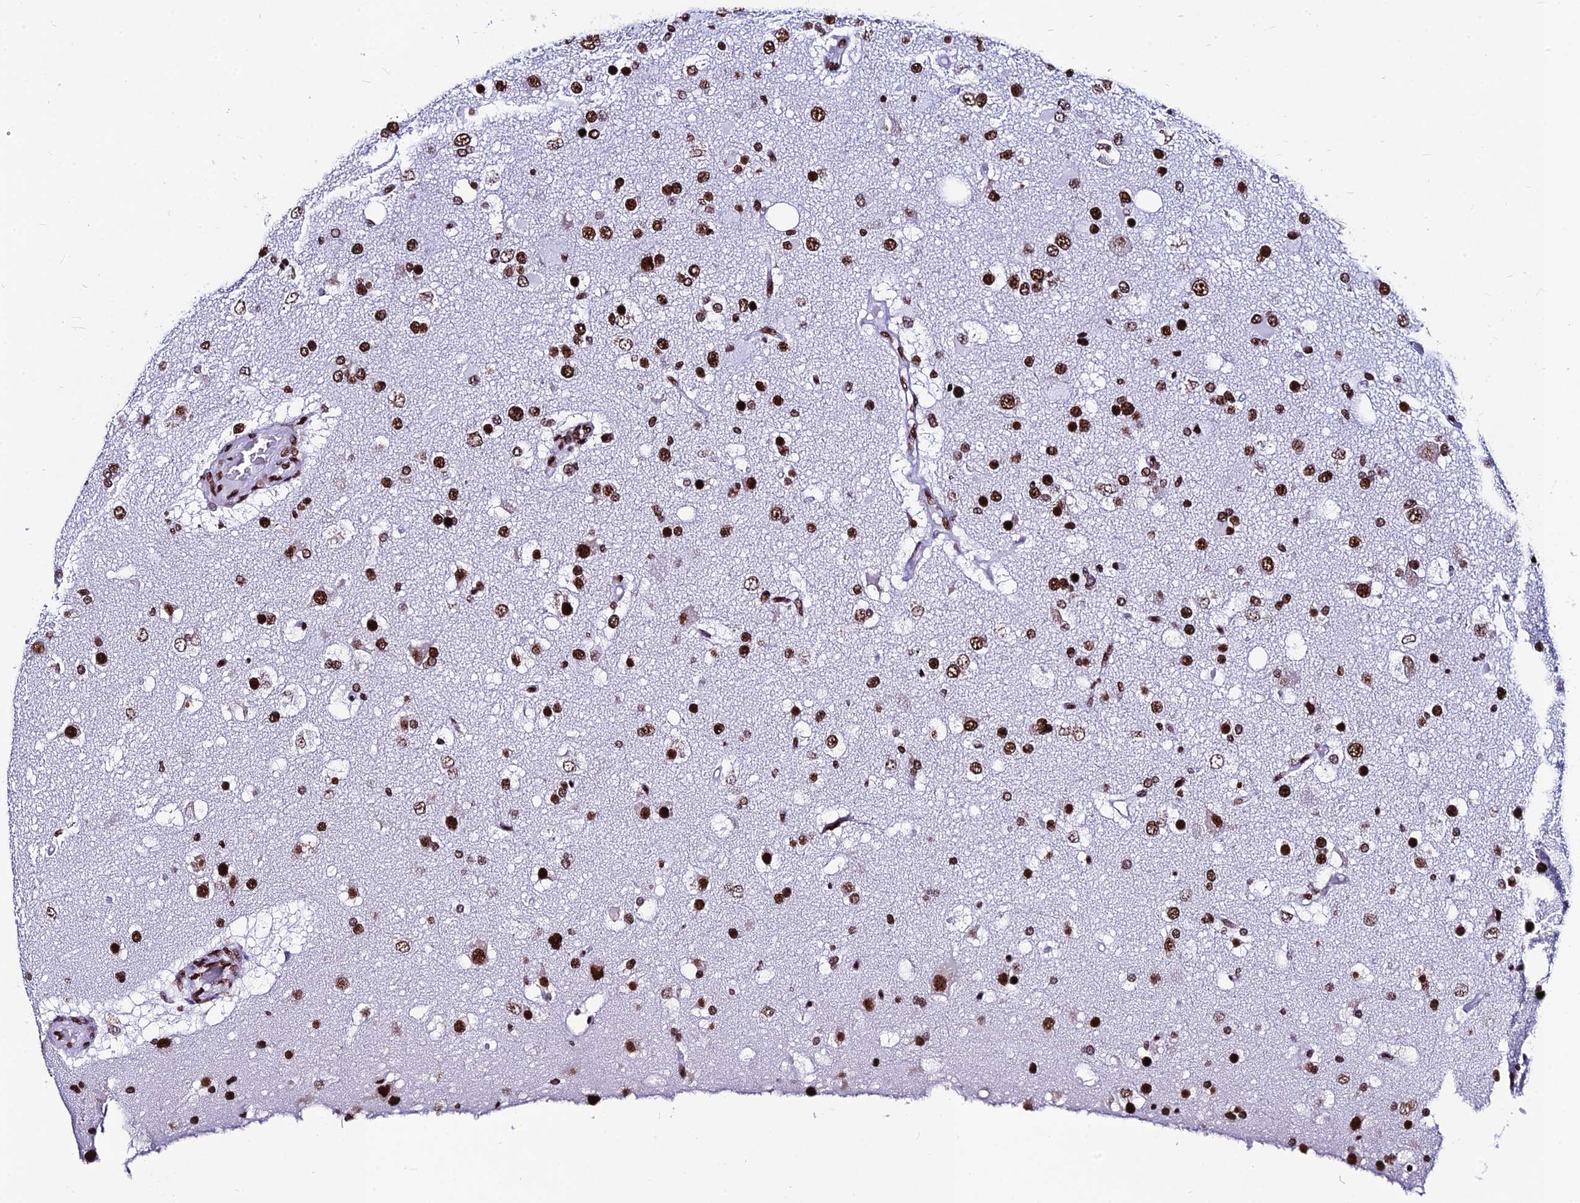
{"staining": {"intensity": "moderate", "quantity": ">75%", "location": "nuclear"}, "tissue": "glioma", "cell_type": "Tumor cells", "image_type": "cancer", "snomed": [{"axis": "morphology", "description": "Glioma, malignant, High grade"}, {"axis": "topography", "description": "Brain"}], "caption": "IHC of glioma displays medium levels of moderate nuclear staining in about >75% of tumor cells.", "gene": "HNRNPH1", "patient": {"sex": "male", "age": 53}}